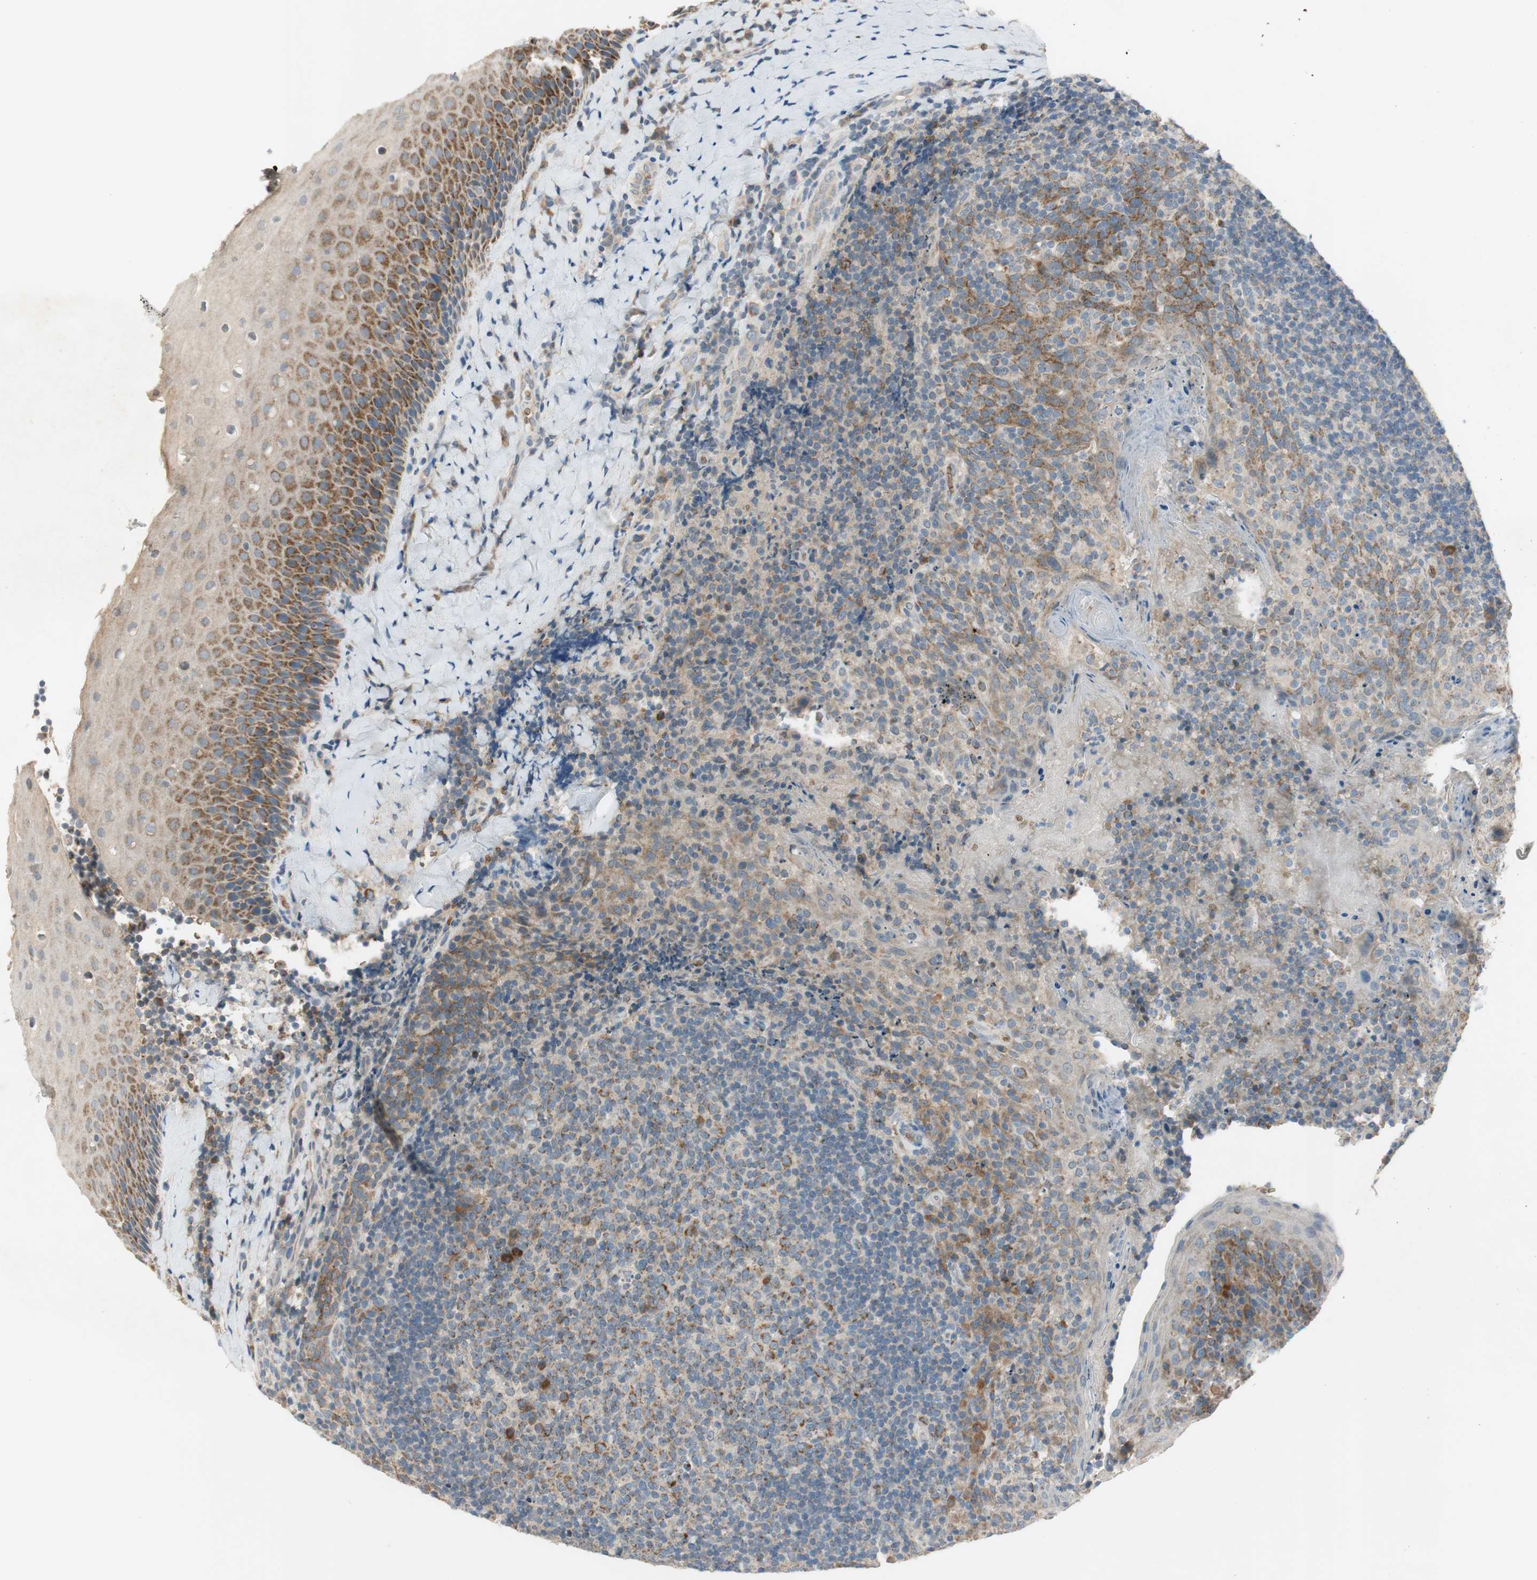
{"staining": {"intensity": "moderate", "quantity": "25%-75%", "location": "cytoplasmic/membranous"}, "tissue": "tonsil", "cell_type": "Germinal center cells", "image_type": "normal", "snomed": [{"axis": "morphology", "description": "Normal tissue, NOS"}, {"axis": "topography", "description": "Tonsil"}], "caption": "The image reveals staining of benign tonsil, revealing moderate cytoplasmic/membranous protein staining (brown color) within germinal center cells.", "gene": "GYPC", "patient": {"sex": "male", "age": 17}}